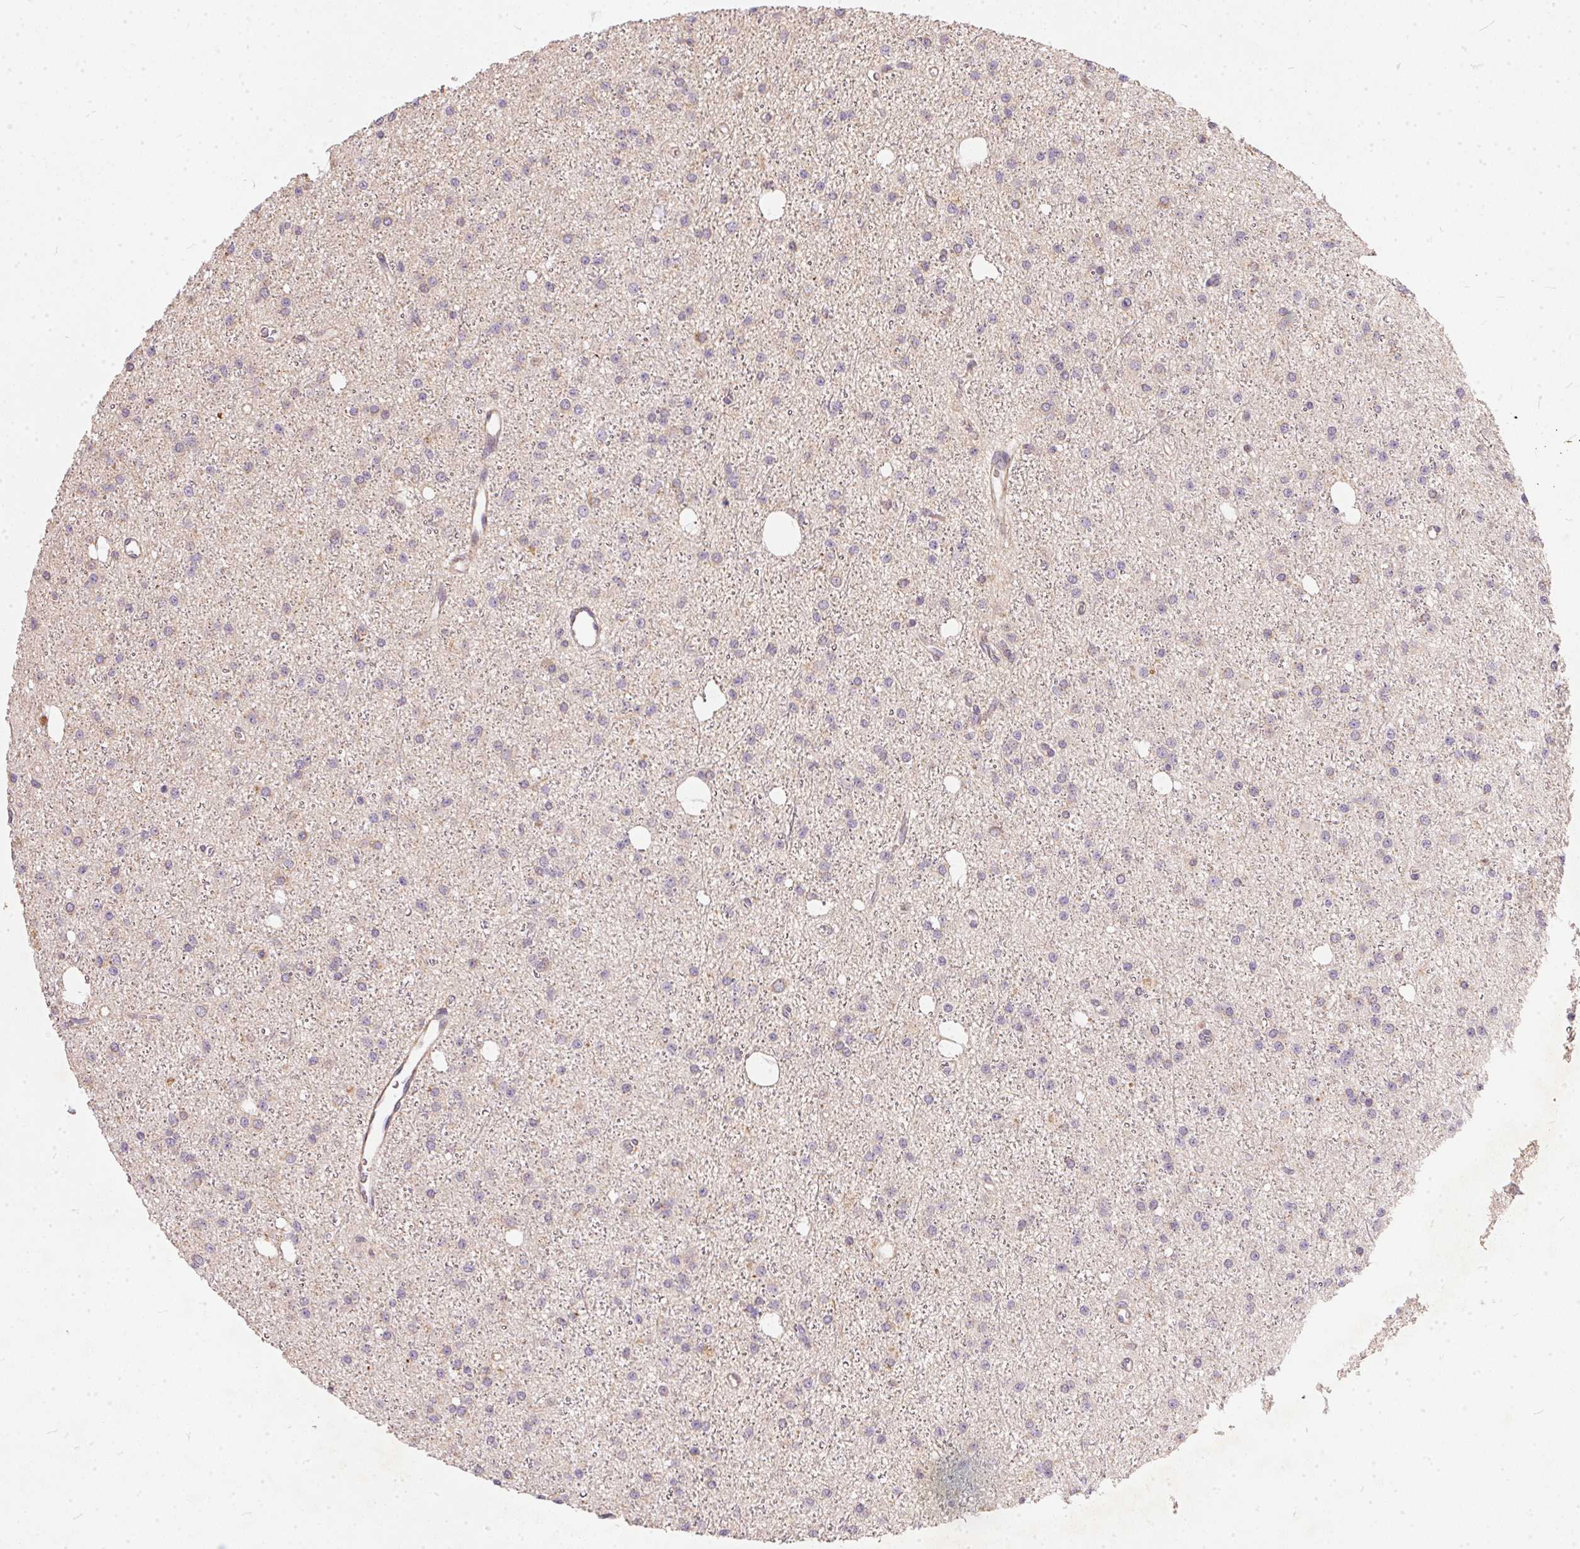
{"staining": {"intensity": "negative", "quantity": "none", "location": "none"}, "tissue": "glioma", "cell_type": "Tumor cells", "image_type": "cancer", "snomed": [{"axis": "morphology", "description": "Glioma, malignant, Low grade"}, {"axis": "topography", "description": "Brain"}], "caption": "Immunohistochemistry (IHC) of glioma displays no expression in tumor cells.", "gene": "VWA5B2", "patient": {"sex": "male", "age": 27}}